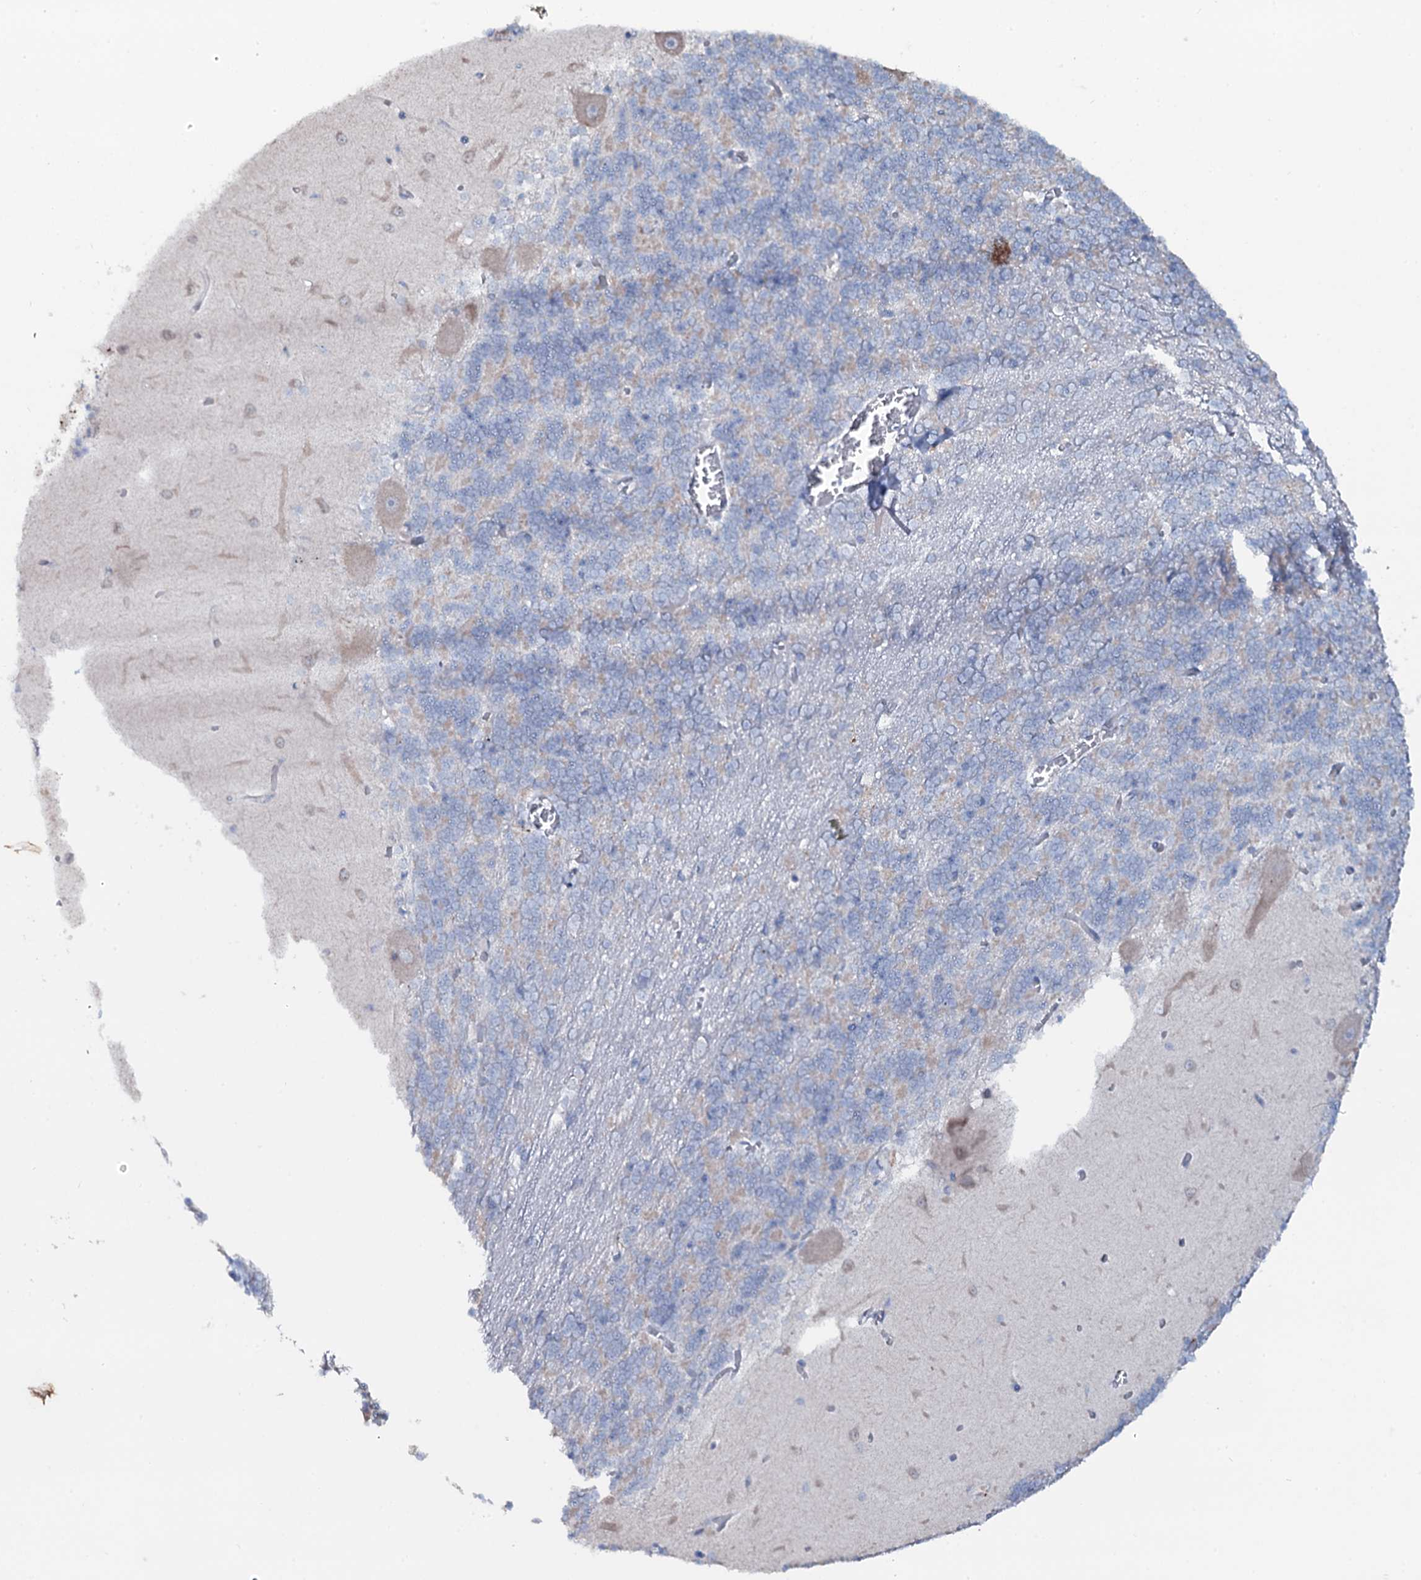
{"staining": {"intensity": "weak", "quantity": "<25%", "location": "cytoplasmic/membranous"}, "tissue": "cerebellum", "cell_type": "Cells in granular layer", "image_type": "normal", "snomed": [{"axis": "morphology", "description": "Normal tissue, NOS"}, {"axis": "topography", "description": "Cerebellum"}], "caption": "Immunohistochemical staining of benign cerebellum reveals no significant positivity in cells in granular layer. (Immunohistochemistry (ihc), brightfield microscopy, high magnification).", "gene": "OSBPL2", "patient": {"sex": "male", "age": 37}}